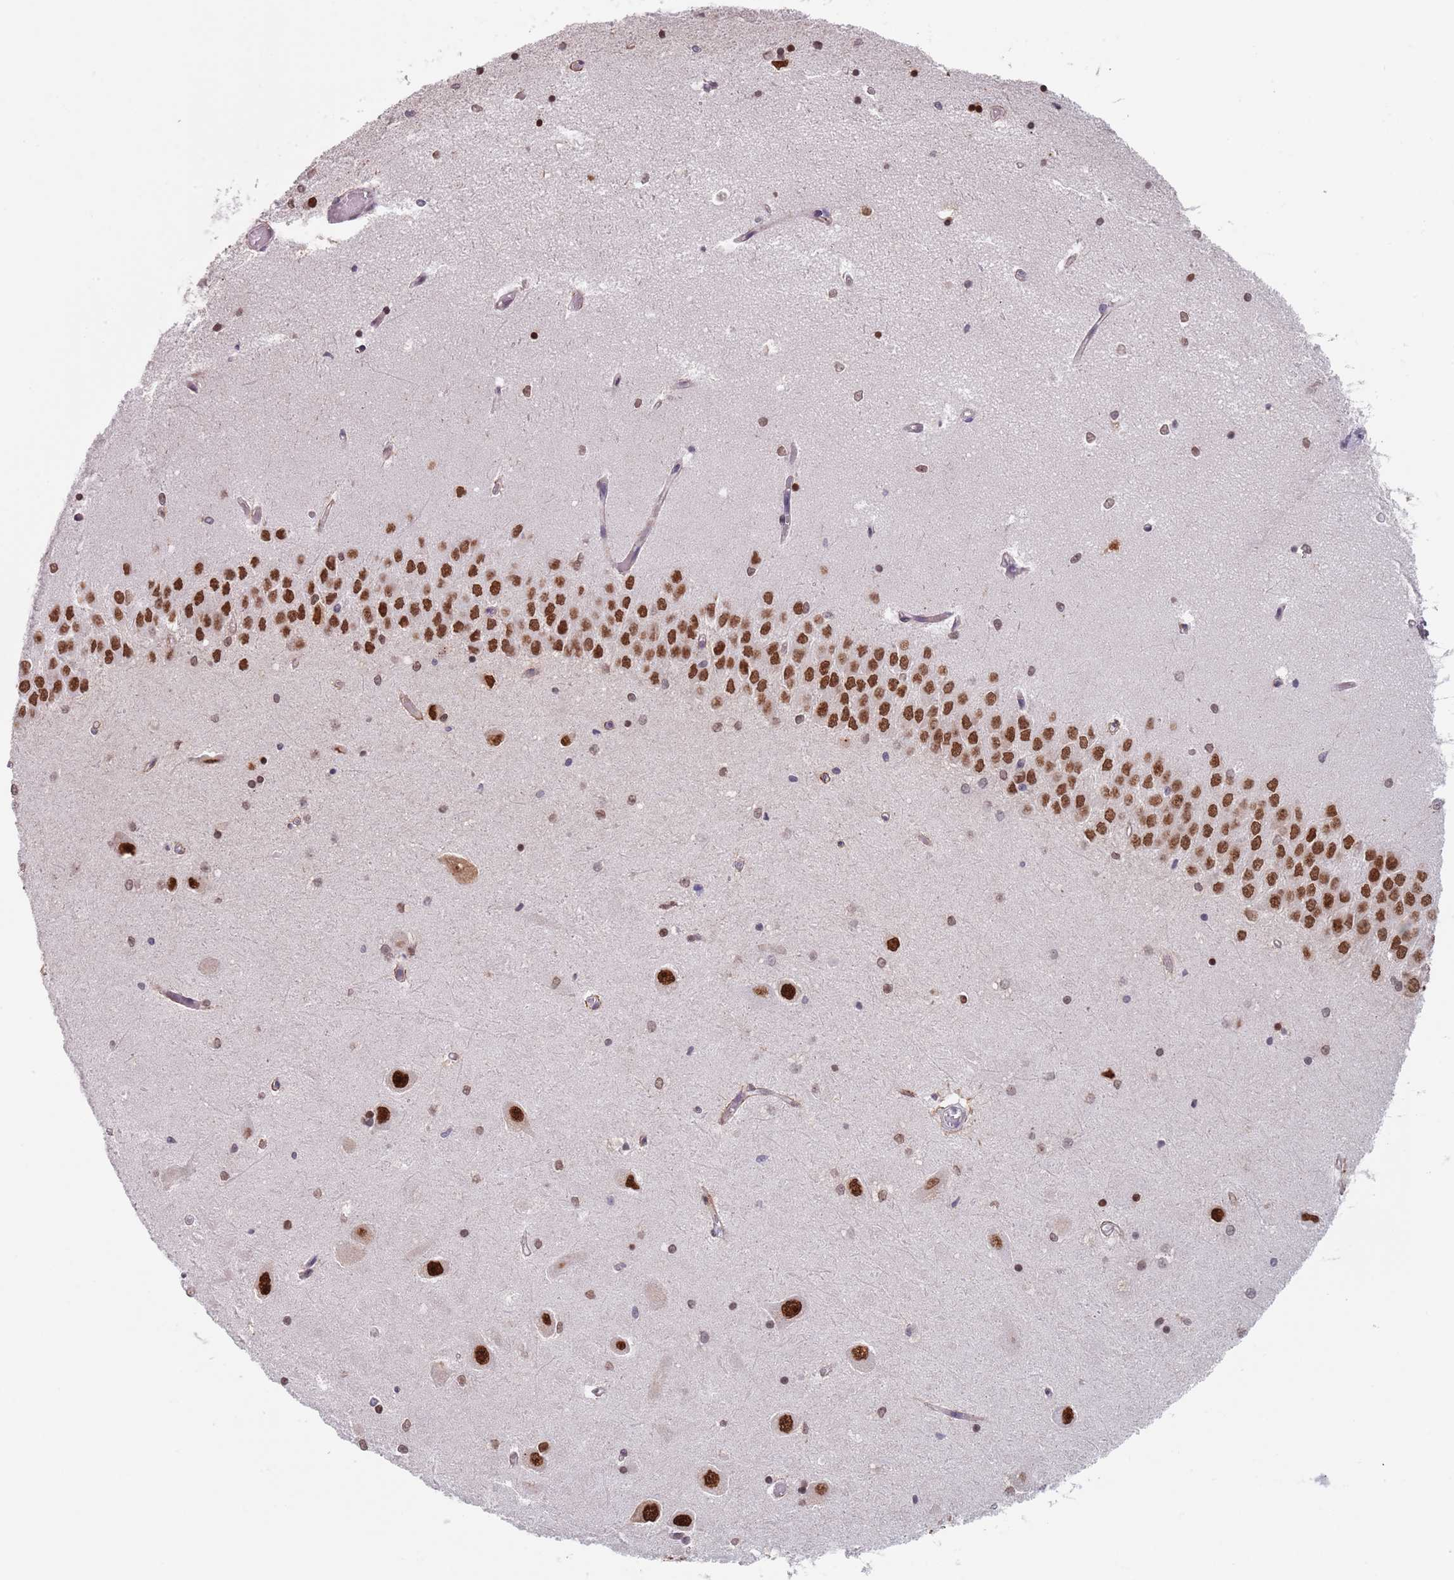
{"staining": {"intensity": "strong", "quantity": "<25%", "location": "nuclear"}, "tissue": "hippocampus", "cell_type": "Glial cells", "image_type": "normal", "snomed": [{"axis": "morphology", "description": "Normal tissue, NOS"}, {"axis": "topography", "description": "Hippocampus"}], "caption": "Unremarkable hippocampus displays strong nuclear positivity in about <25% of glial cells, visualized by immunohistochemistry. (DAB (3,3'-diaminobenzidine) IHC, brown staining for protein, blue staining for nuclei).", "gene": "MFSD12", "patient": {"sex": "male", "age": 45}}